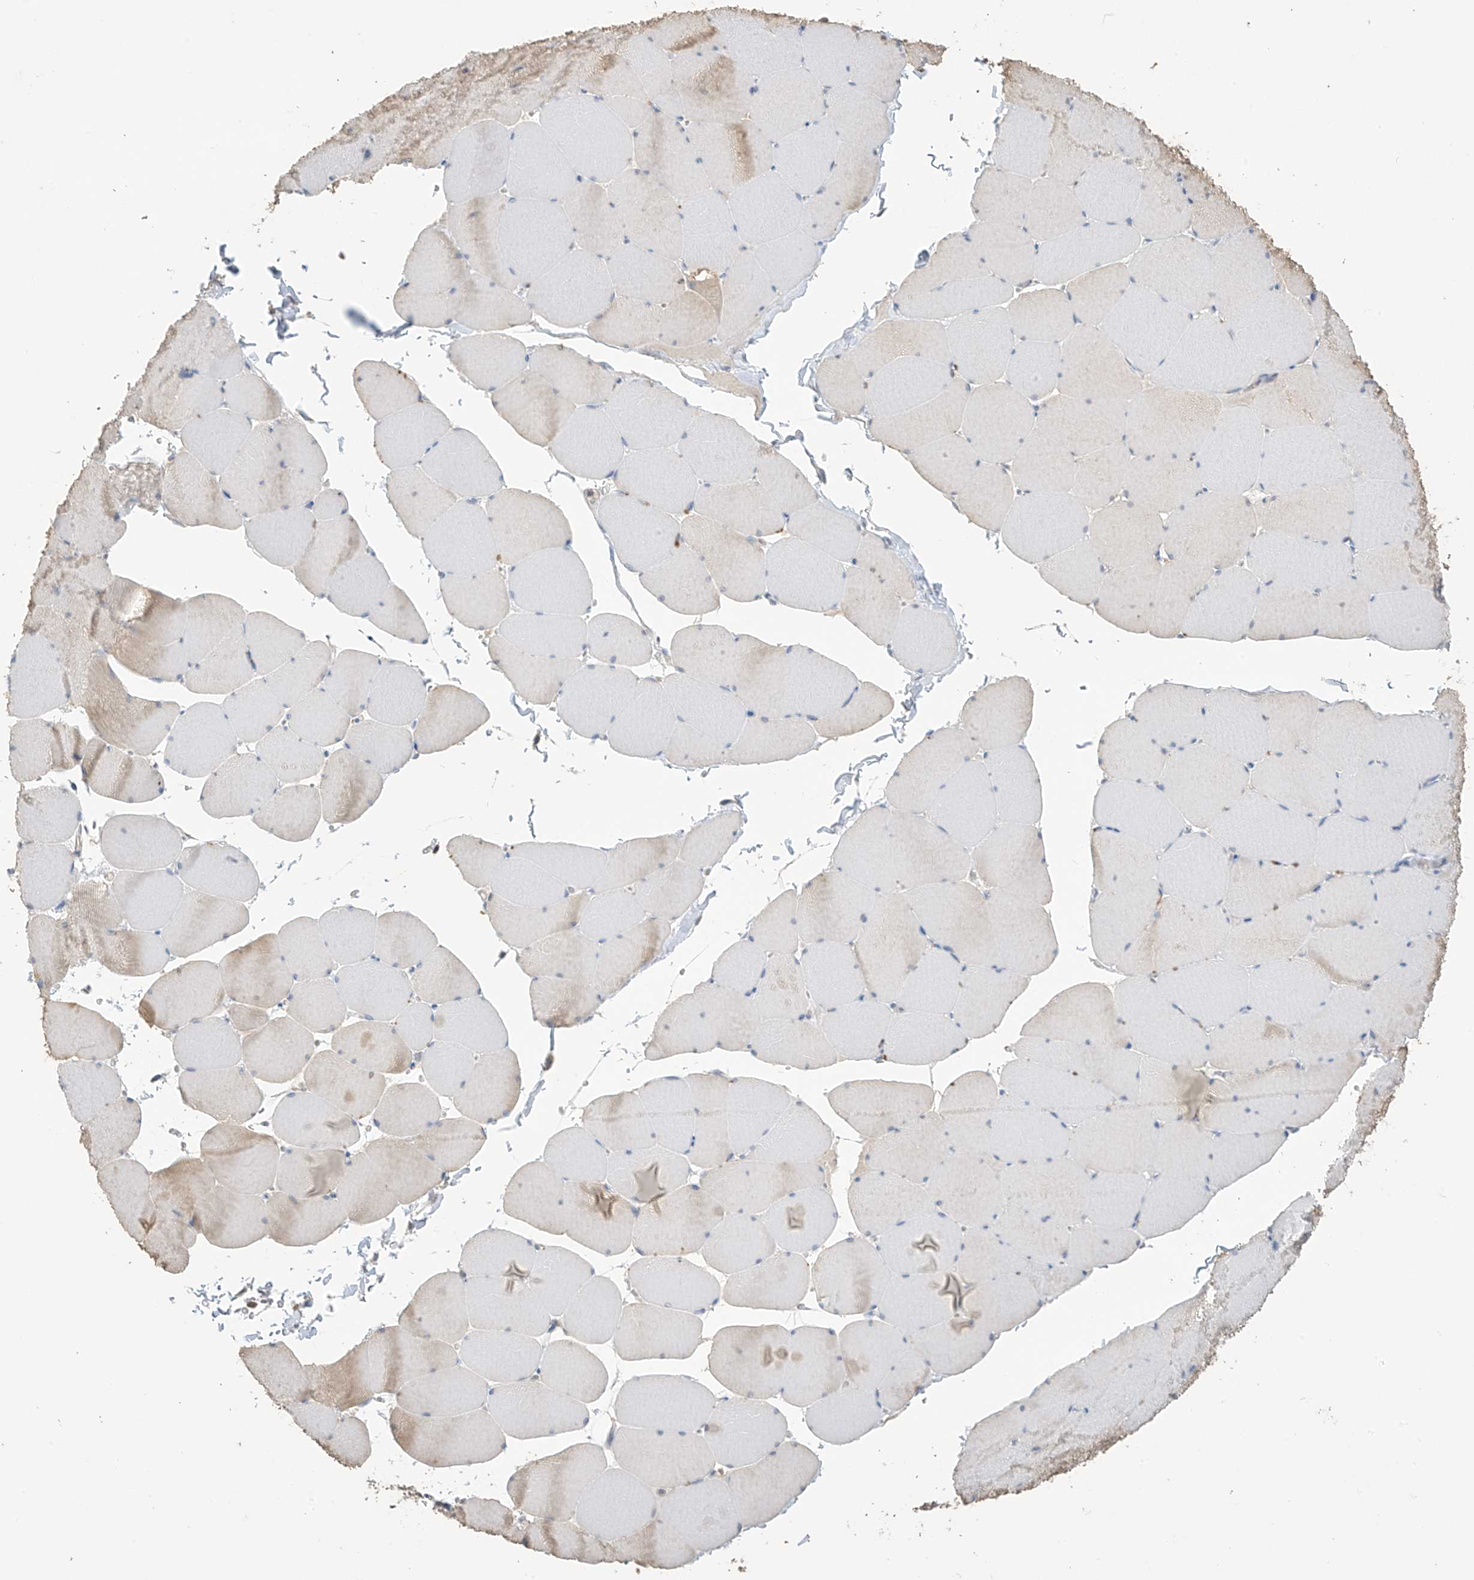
{"staining": {"intensity": "weak", "quantity": "25%-75%", "location": "cytoplasmic/membranous"}, "tissue": "skeletal muscle", "cell_type": "Myocytes", "image_type": "normal", "snomed": [{"axis": "morphology", "description": "Normal tissue, NOS"}, {"axis": "topography", "description": "Skeletal muscle"}, {"axis": "topography", "description": "Head-Neck"}], "caption": "A high-resolution histopathology image shows IHC staining of unremarkable skeletal muscle, which displays weak cytoplasmic/membranous positivity in about 25%-75% of myocytes. (DAB (3,3'-diaminobenzidine) IHC with brightfield microscopy, high magnification).", "gene": "SLFN14", "patient": {"sex": "male", "age": 66}}